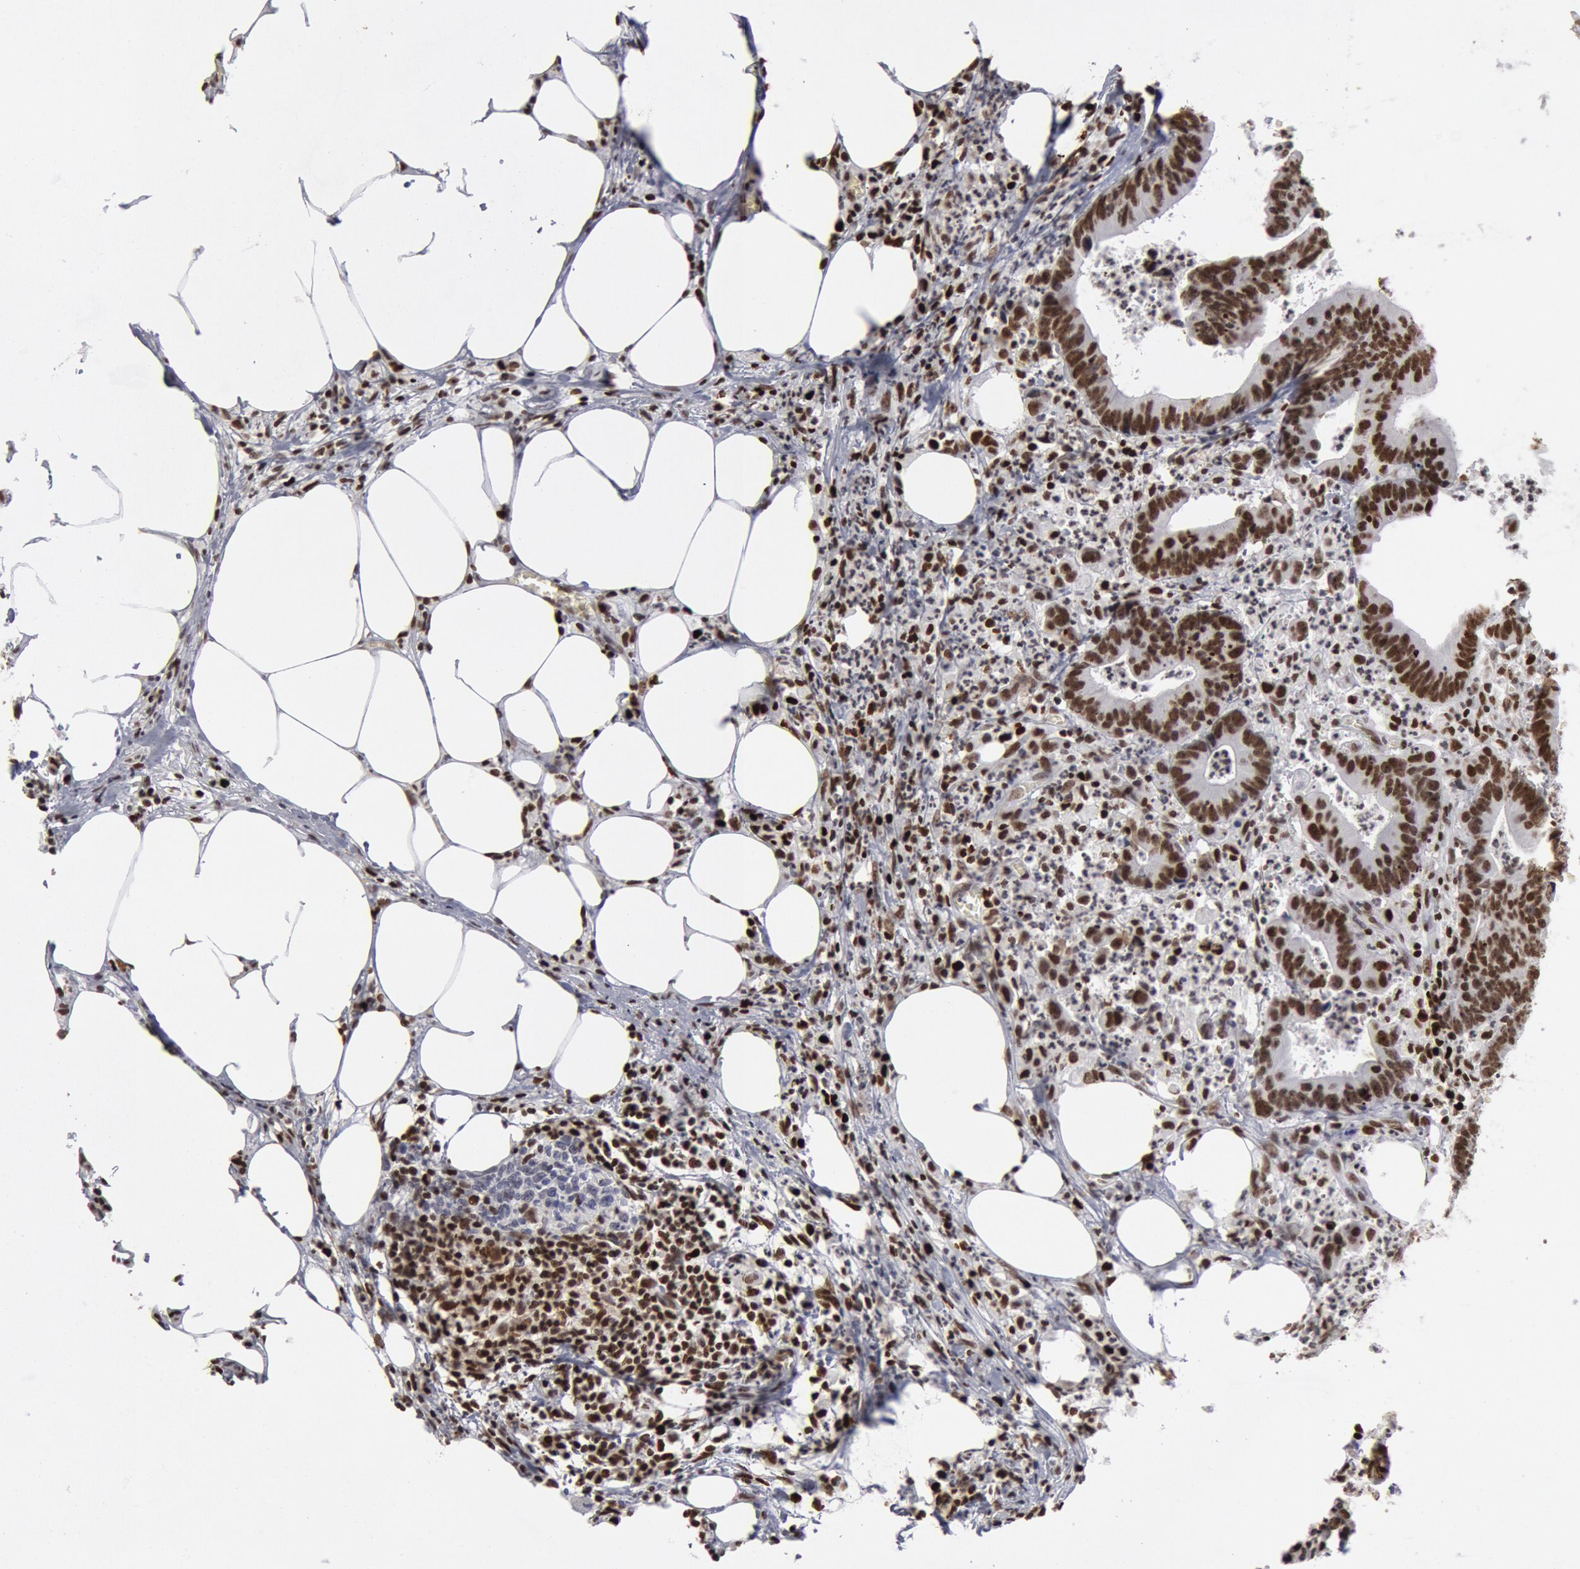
{"staining": {"intensity": "strong", "quantity": ">75%", "location": "nuclear"}, "tissue": "colorectal cancer", "cell_type": "Tumor cells", "image_type": "cancer", "snomed": [{"axis": "morphology", "description": "Adenocarcinoma, NOS"}, {"axis": "topography", "description": "Colon"}], "caption": "This is an image of immunohistochemistry (IHC) staining of adenocarcinoma (colorectal), which shows strong expression in the nuclear of tumor cells.", "gene": "SUB1", "patient": {"sex": "male", "age": 55}}